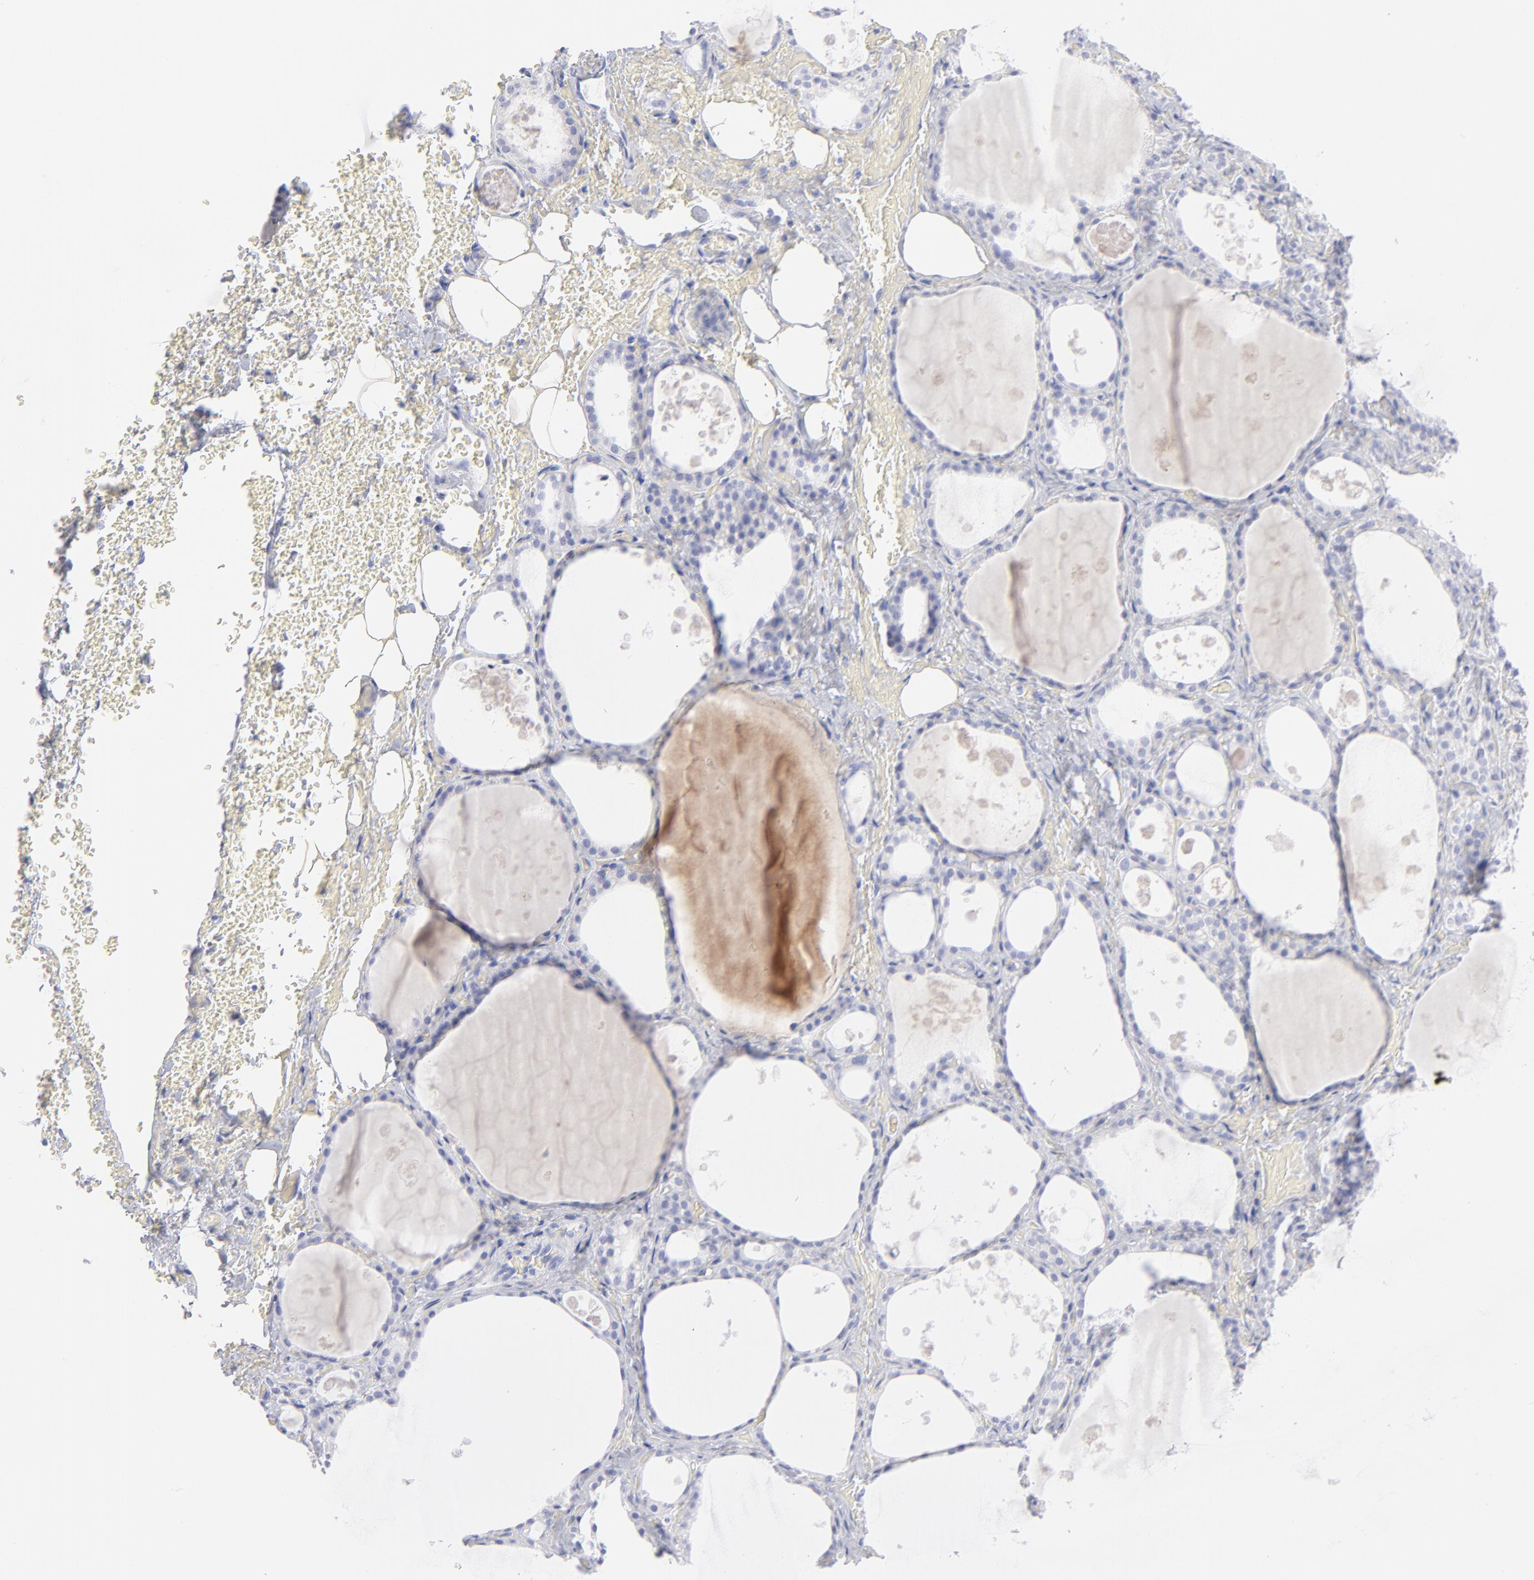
{"staining": {"intensity": "negative", "quantity": "none", "location": "none"}, "tissue": "thyroid gland", "cell_type": "Glandular cells", "image_type": "normal", "snomed": [{"axis": "morphology", "description": "Normal tissue, NOS"}, {"axis": "topography", "description": "Thyroid gland"}], "caption": "This is an IHC image of normal thyroid gland. There is no expression in glandular cells.", "gene": "CCNB1", "patient": {"sex": "male", "age": 61}}